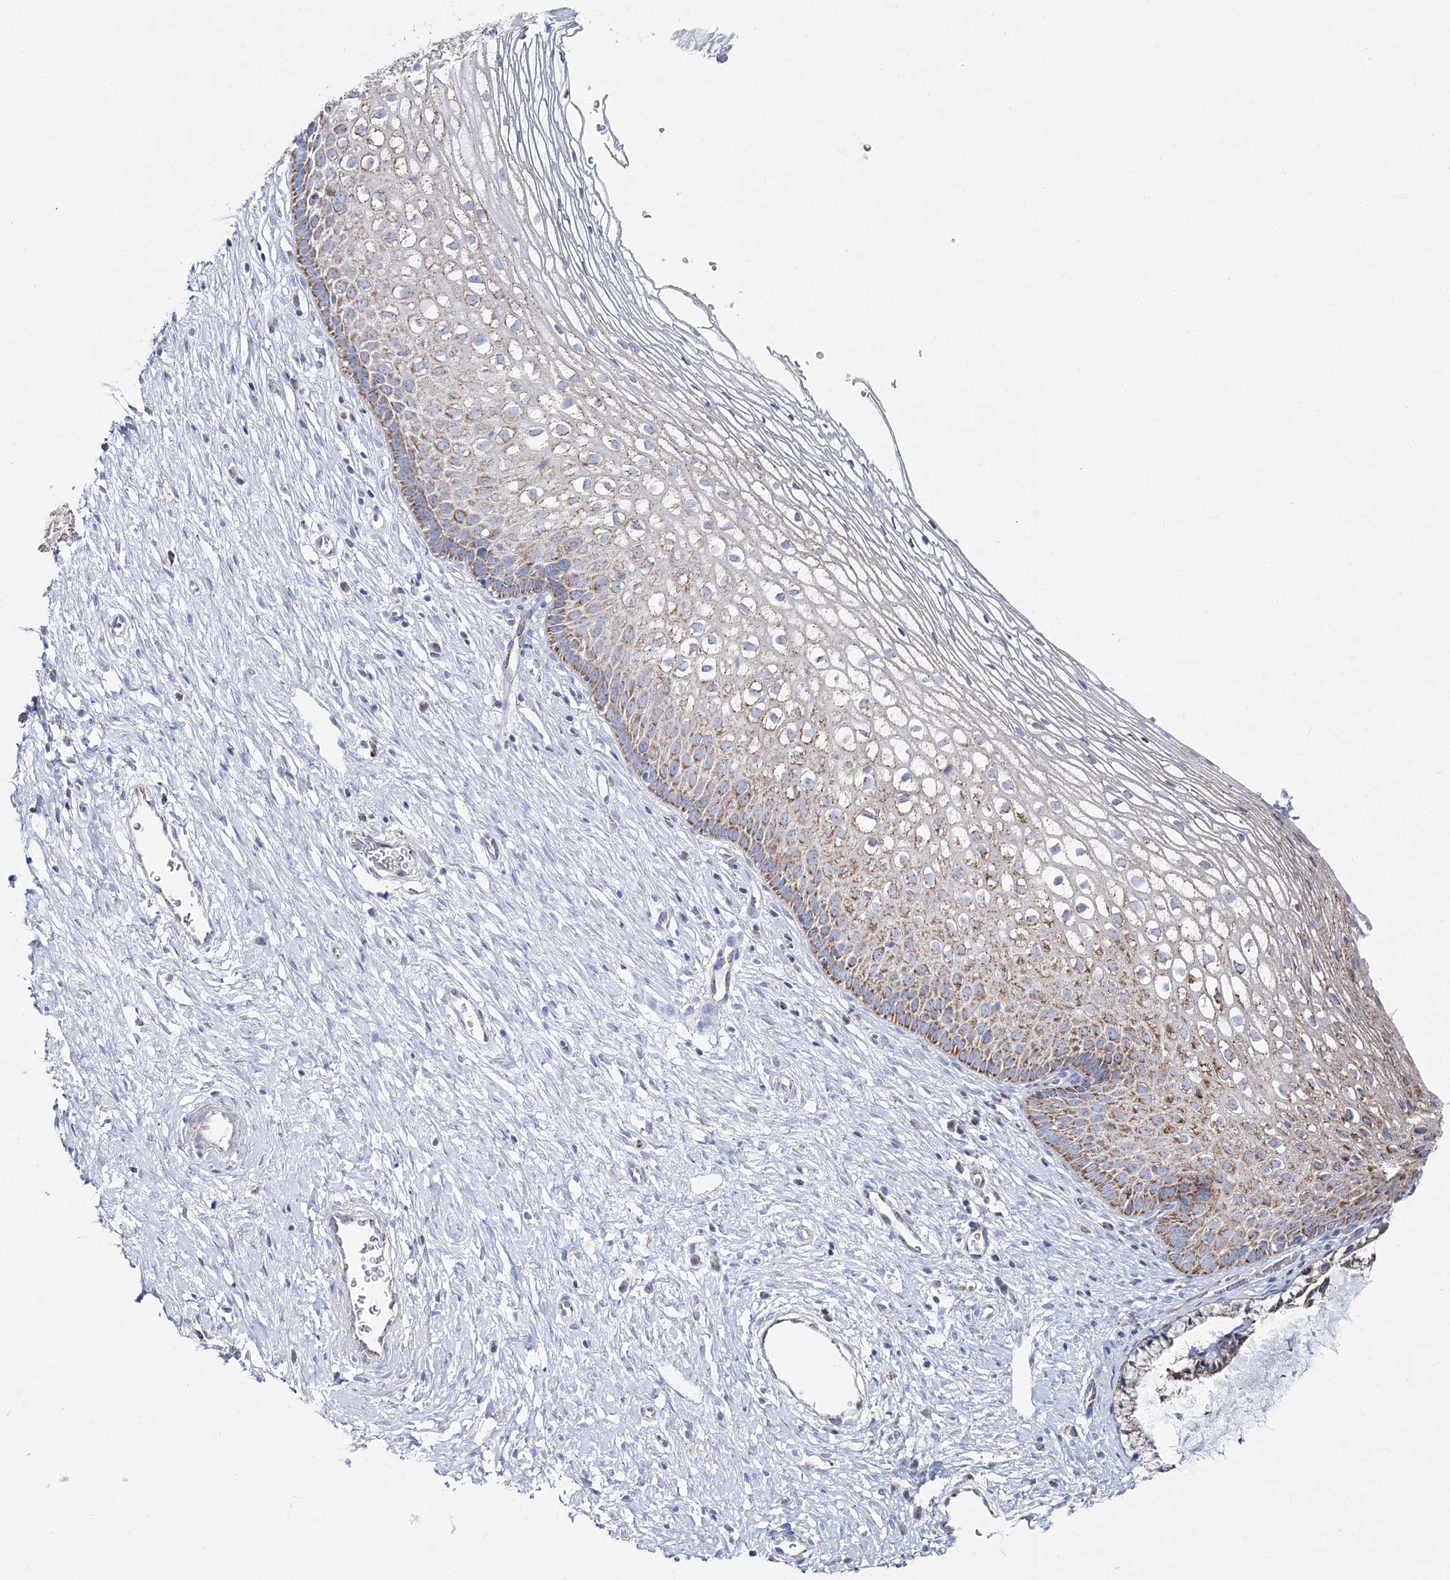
{"staining": {"intensity": "moderate", "quantity": "25%-75%", "location": "cytoplasmic/membranous"}, "tissue": "cervix", "cell_type": "Glandular cells", "image_type": "normal", "snomed": [{"axis": "morphology", "description": "Normal tissue, NOS"}, {"axis": "topography", "description": "Cervix"}], "caption": "This is an image of immunohistochemistry staining of normal cervix, which shows moderate positivity in the cytoplasmic/membranous of glandular cells.", "gene": "HIBCH", "patient": {"sex": "female", "age": 27}}